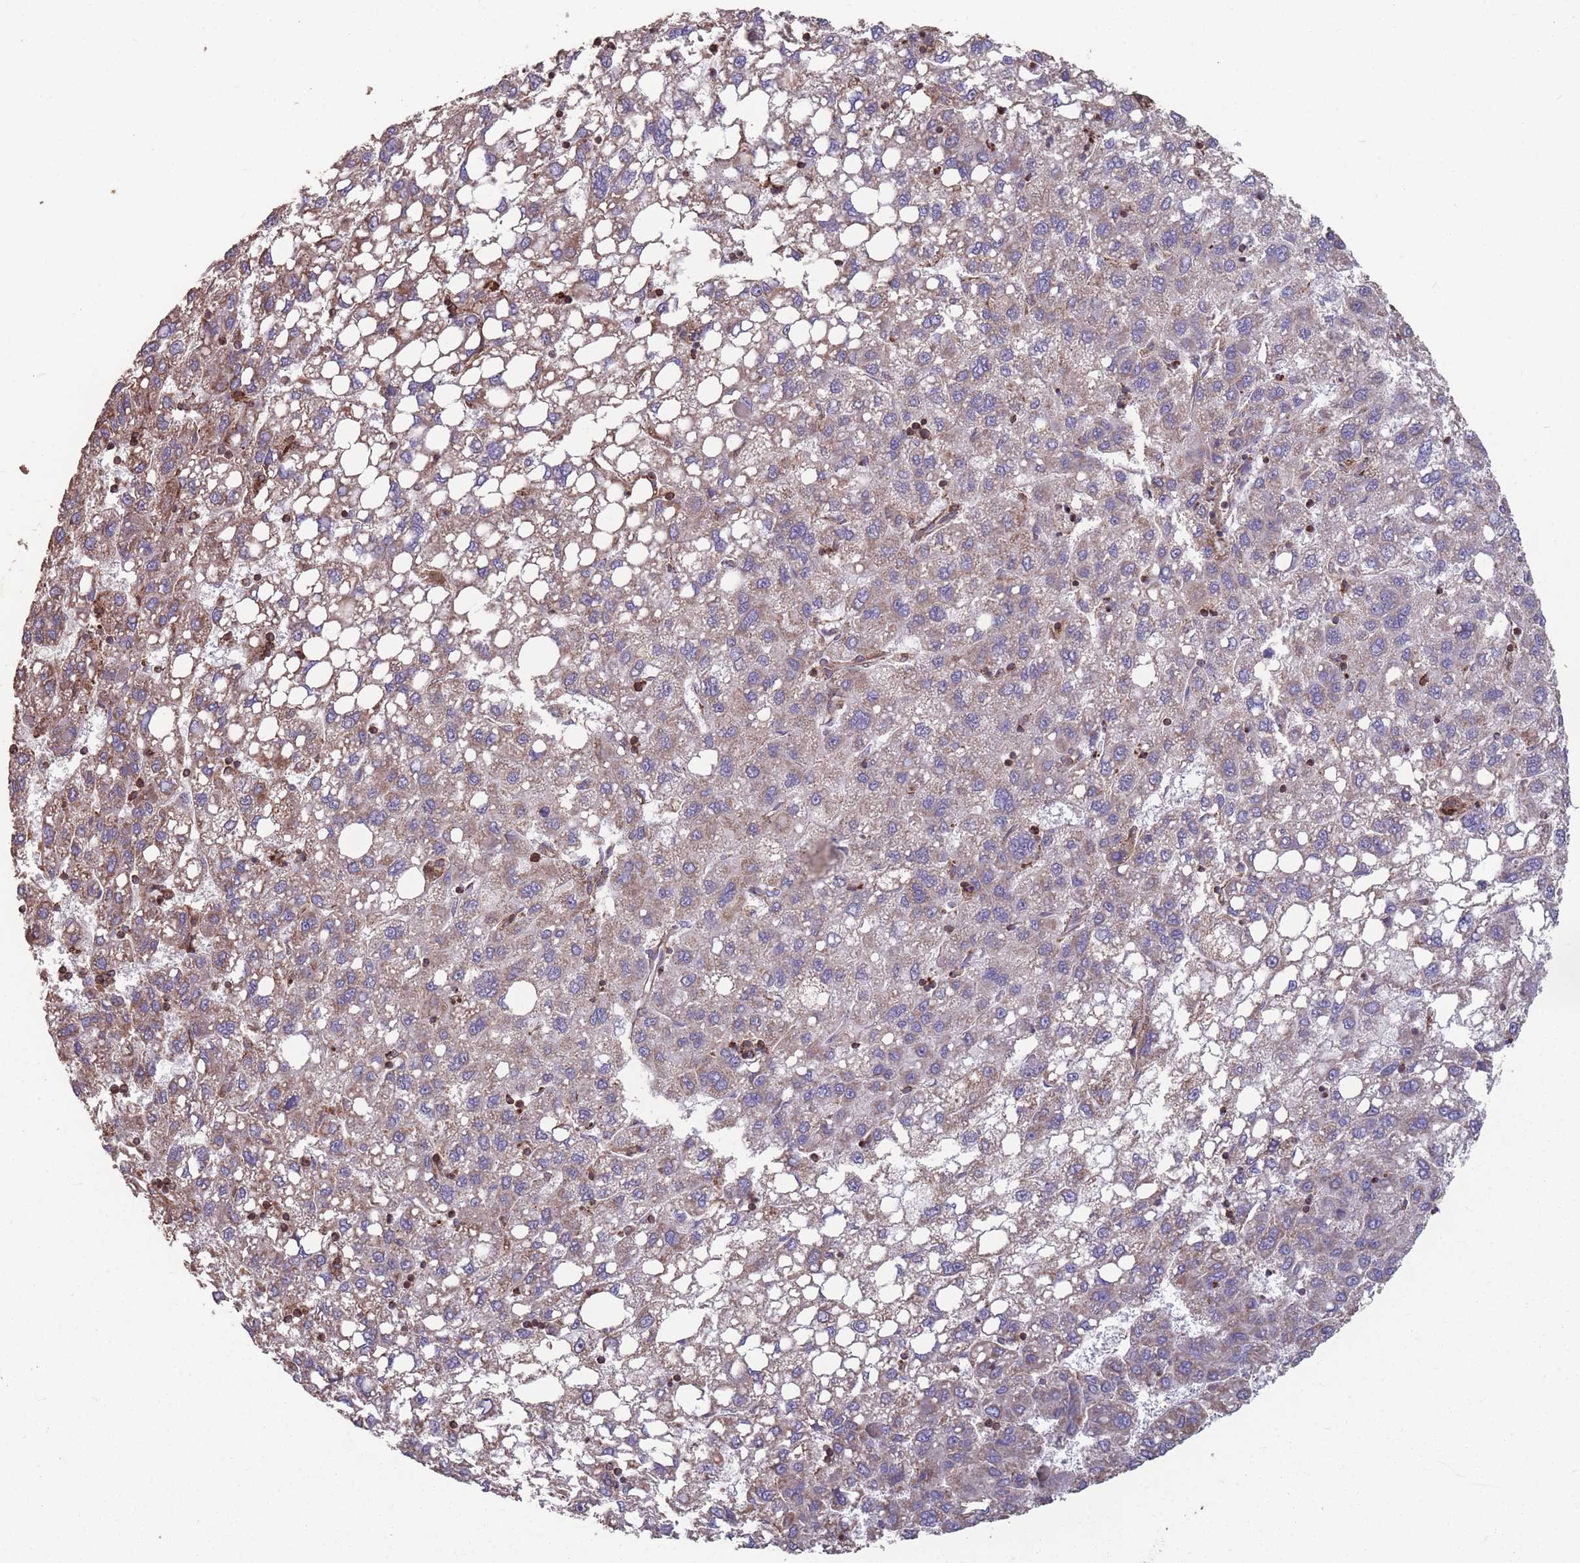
{"staining": {"intensity": "weak", "quantity": "<25%", "location": "cytoplasmic/membranous"}, "tissue": "liver cancer", "cell_type": "Tumor cells", "image_type": "cancer", "snomed": [{"axis": "morphology", "description": "Carcinoma, Hepatocellular, NOS"}, {"axis": "topography", "description": "Liver"}], "caption": "This is an immunohistochemistry (IHC) histopathology image of liver cancer. There is no positivity in tumor cells.", "gene": "NUDT21", "patient": {"sex": "female", "age": 82}}